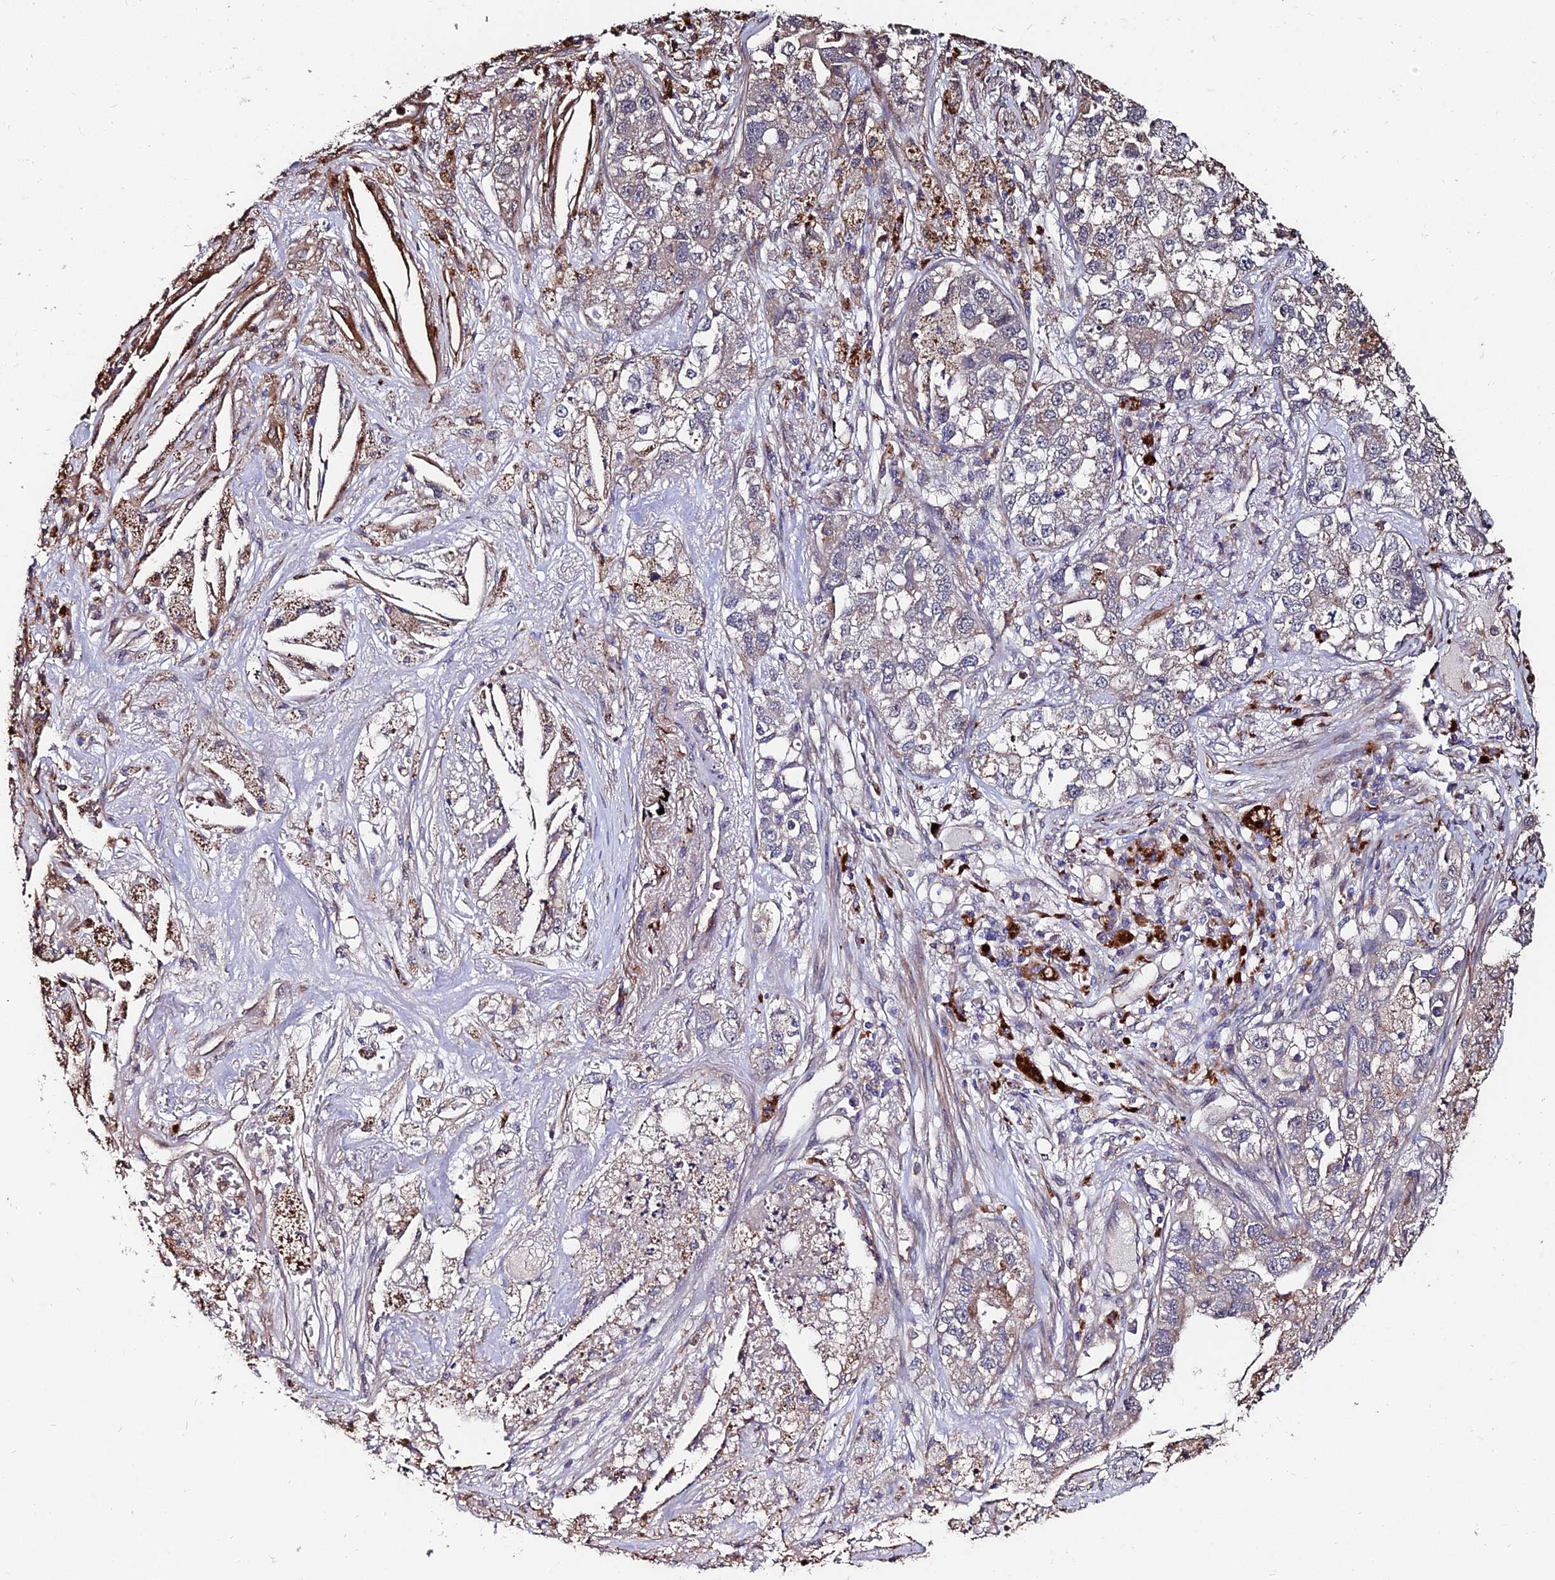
{"staining": {"intensity": "negative", "quantity": "none", "location": "none"}, "tissue": "lung cancer", "cell_type": "Tumor cells", "image_type": "cancer", "snomed": [{"axis": "morphology", "description": "Adenocarcinoma, NOS"}, {"axis": "topography", "description": "Lung"}], "caption": "Tumor cells are negative for protein expression in human lung adenocarcinoma. Brightfield microscopy of immunohistochemistry (IHC) stained with DAB (brown) and hematoxylin (blue), captured at high magnification.", "gene": "ACTR5", "patient": {"sex": "male", "age": 49}}